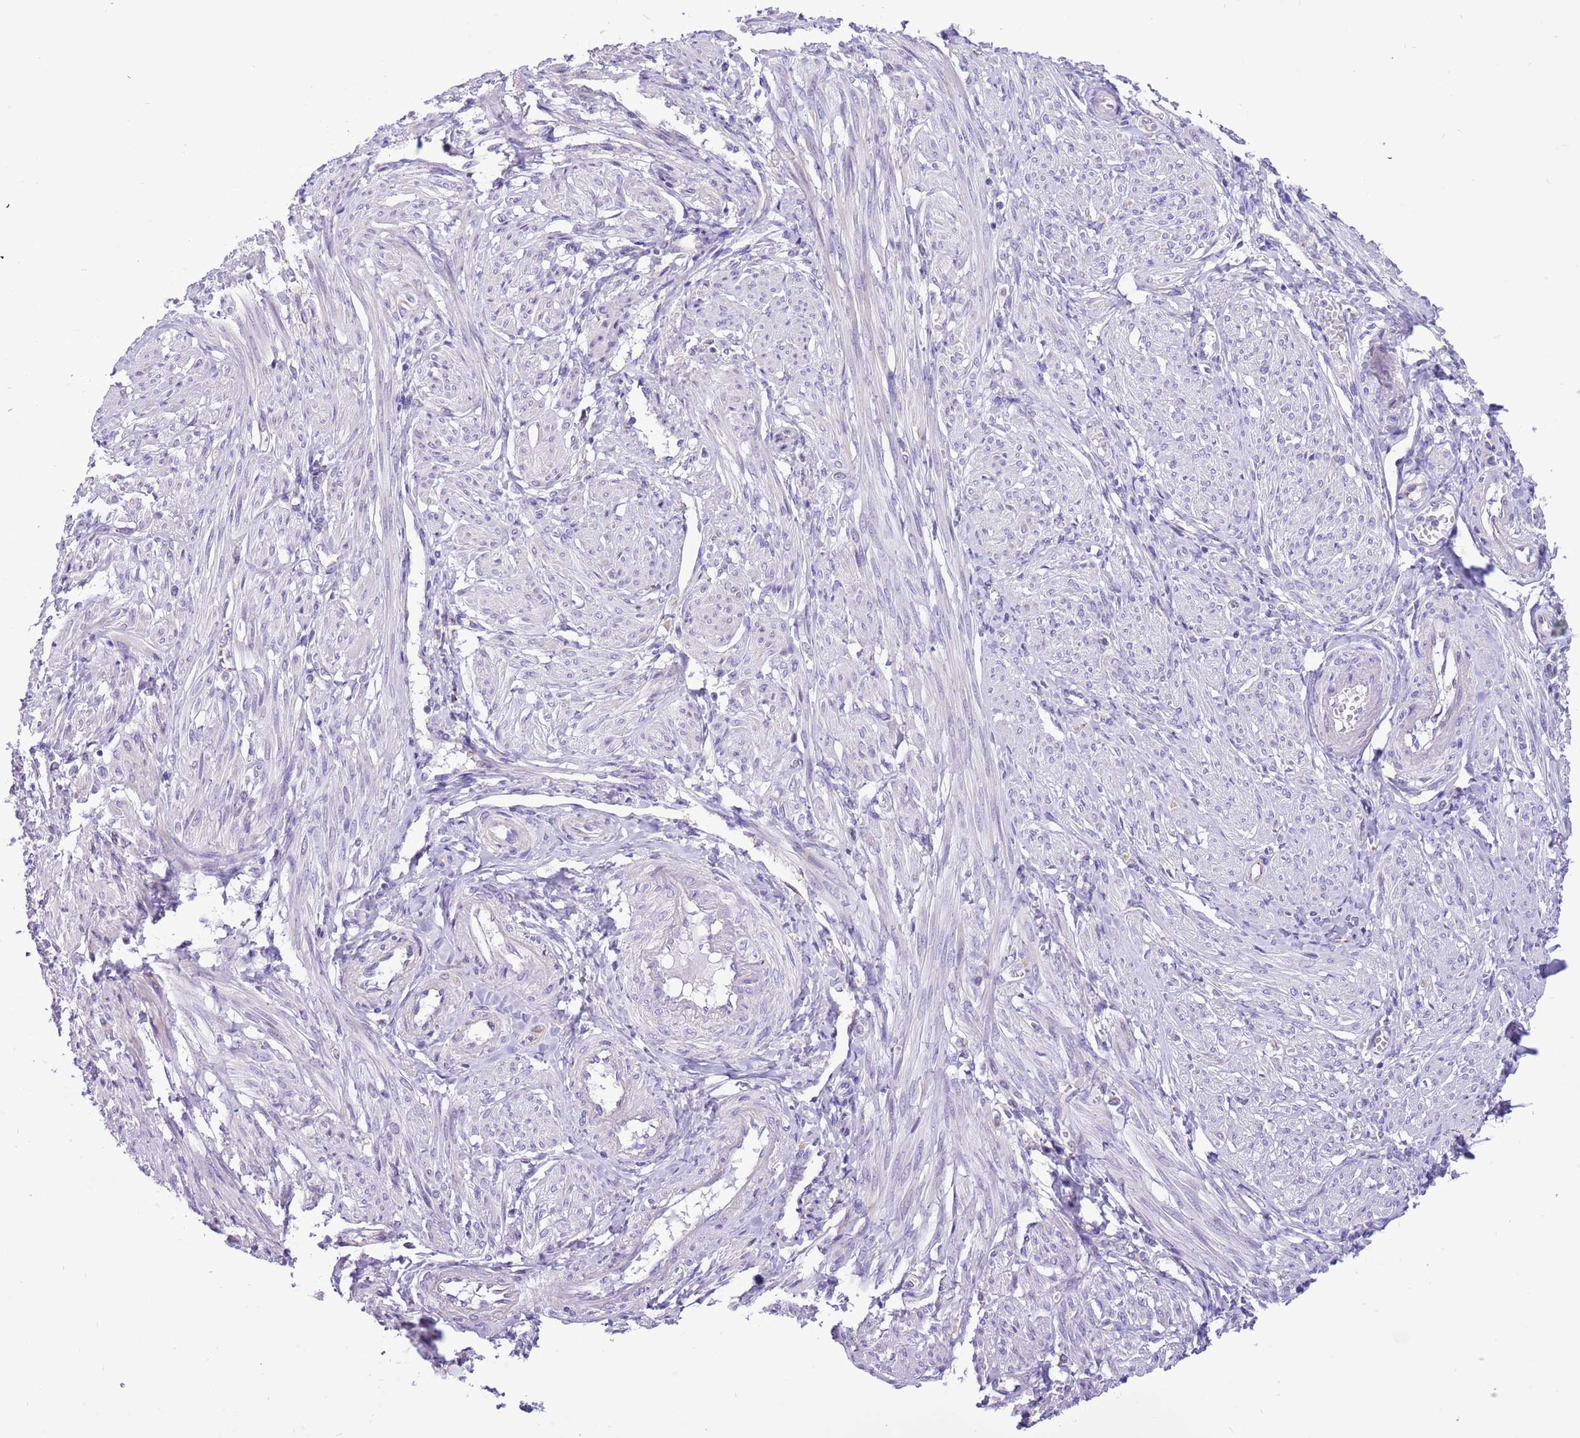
{"staining": {"intensity": "negative", "quantity": "none", "location": "none"}, "tissue": "smooth muscle", "cell_type": "Smooth muscle cells", "image_type": "normal", "snomed": [{"axis": "morphology", "description": "Normal tissue, NOS"}, {"axis": "topography", "description": "Smooth muscle"}], "caption": "Histopathology image shows no significant protein expression in smooth muscle cells of benign smooth muscle. Brightfield microscopy of IHC stained with DAB (brown) and hematoxylin (blue), captured at high magnification.", "gene": "COX17", "patient": {"sex": "female", "age": 39}}